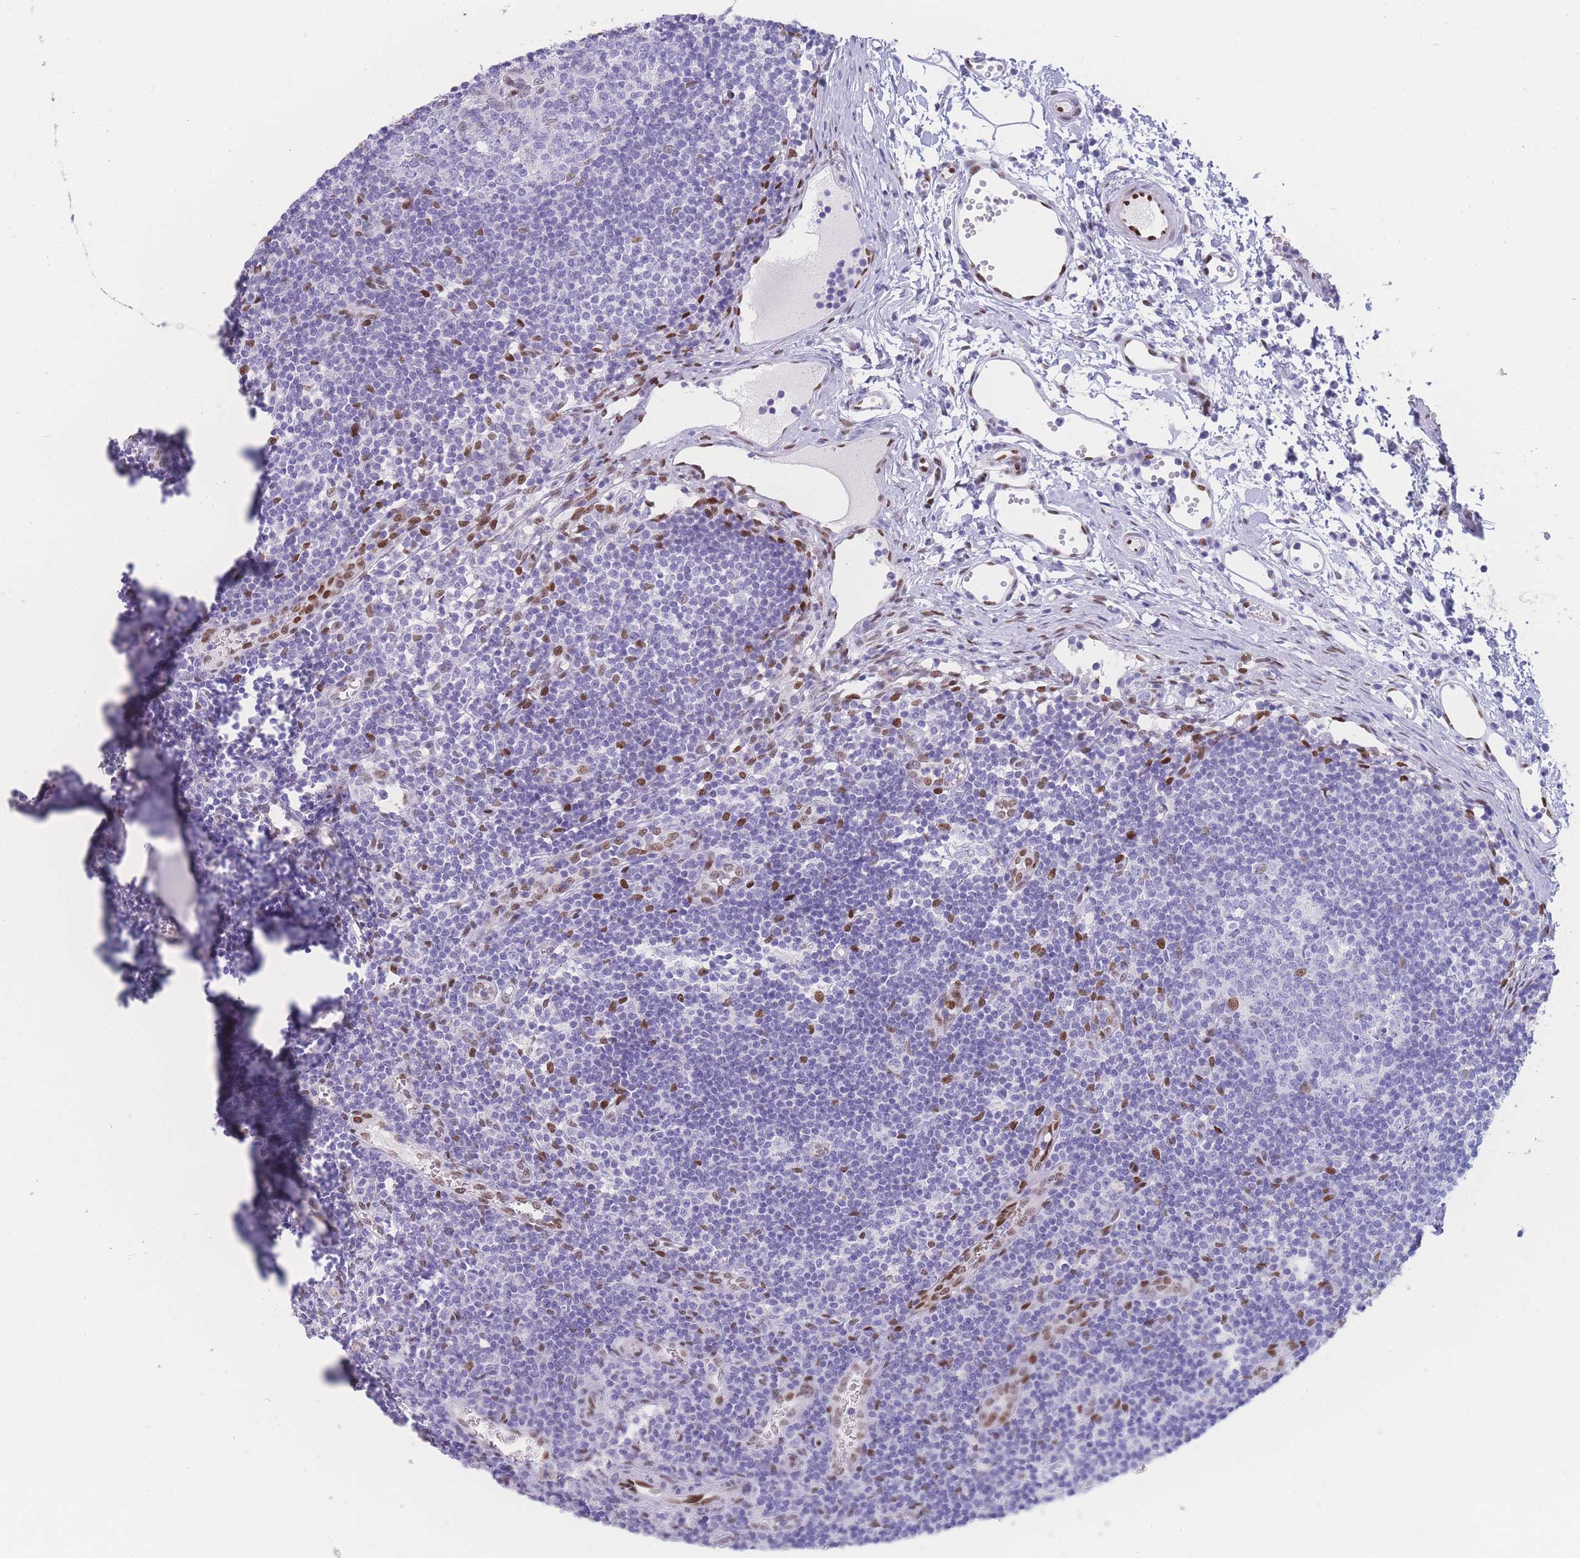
{"staining": {"intensity": "weak", "quantity": "<25%", "location": "nuclear"}, "tissue": "lymph node", "cell_type": "Germinal center cells", "image_type": "normal", "snomed": [{"axis": "morphology", "description": "Normal tissue, NOS"}, {"axis": "topography", "description": "Lymph node"}], "caption": "Lymph node was stained to show a protein in brown. There is no significant expression in germinal center cells. (DAB (3,3'-diaminobenzidine) immunohistochemistry (IHC), high magnification).", "gene": "PSMB5", "patient": {"sex": "female", "age": 37}}